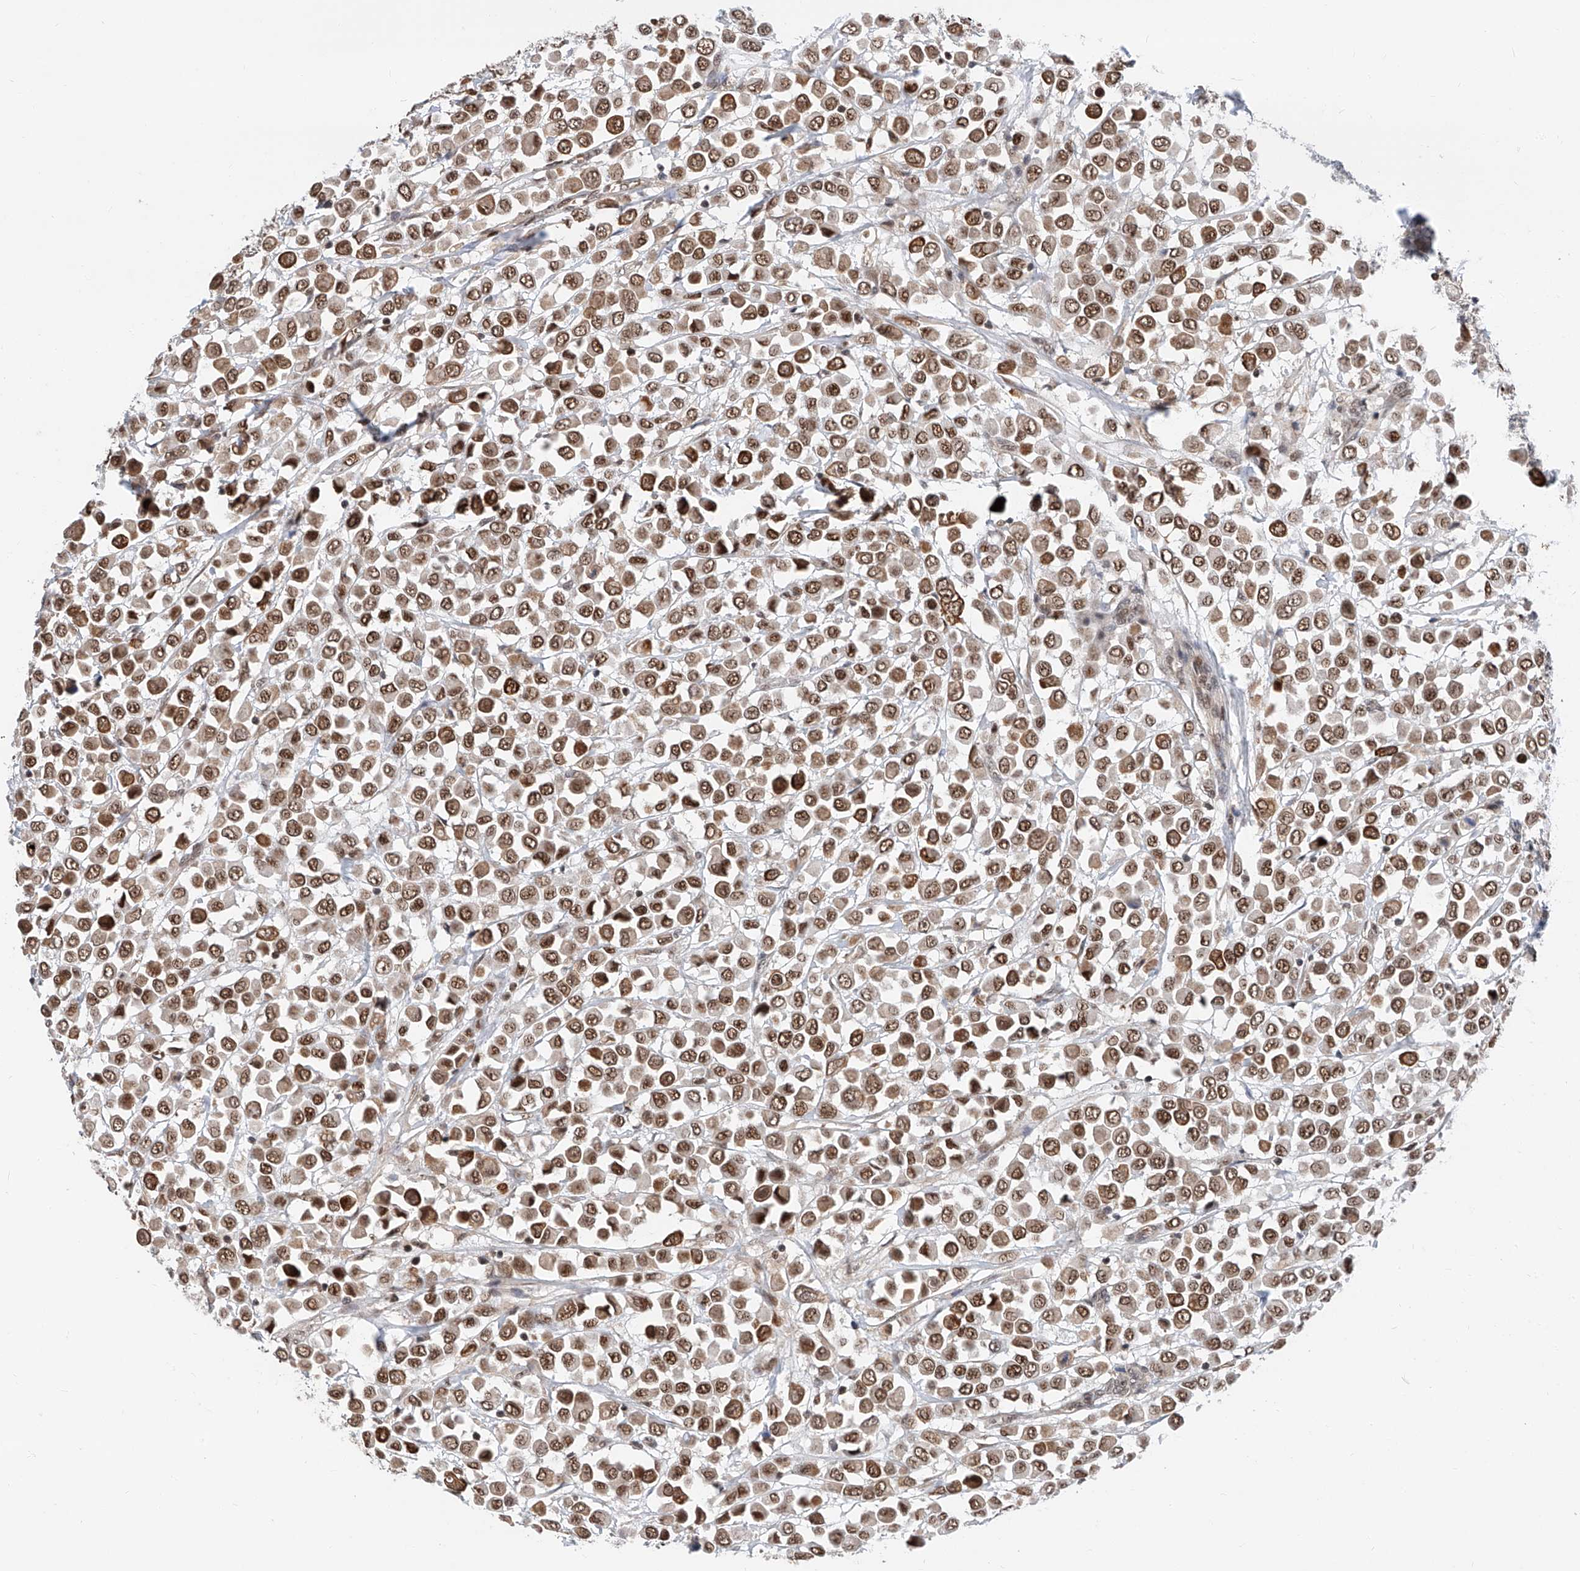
{"staining": {"intensity": "moderate", "quantity": ">75%", "location": "nuclear"}, "tissue": "breast cancer", "cell_type": "Tumor cells", "image_type": "cancer", "snomed": [{"axis": "morphology", "description": "Duct carcinoma"}, {"axis": "topography", "description": "Breast"}], "caption": "Immunohistochemical staining of human breast intraductal carcinoma shows medium levels of moderate nuclear protein staining in approximately >75% of tumor cells.", "gene": "SNRNP200", "patient": {"sex": "female", "age": 61}}